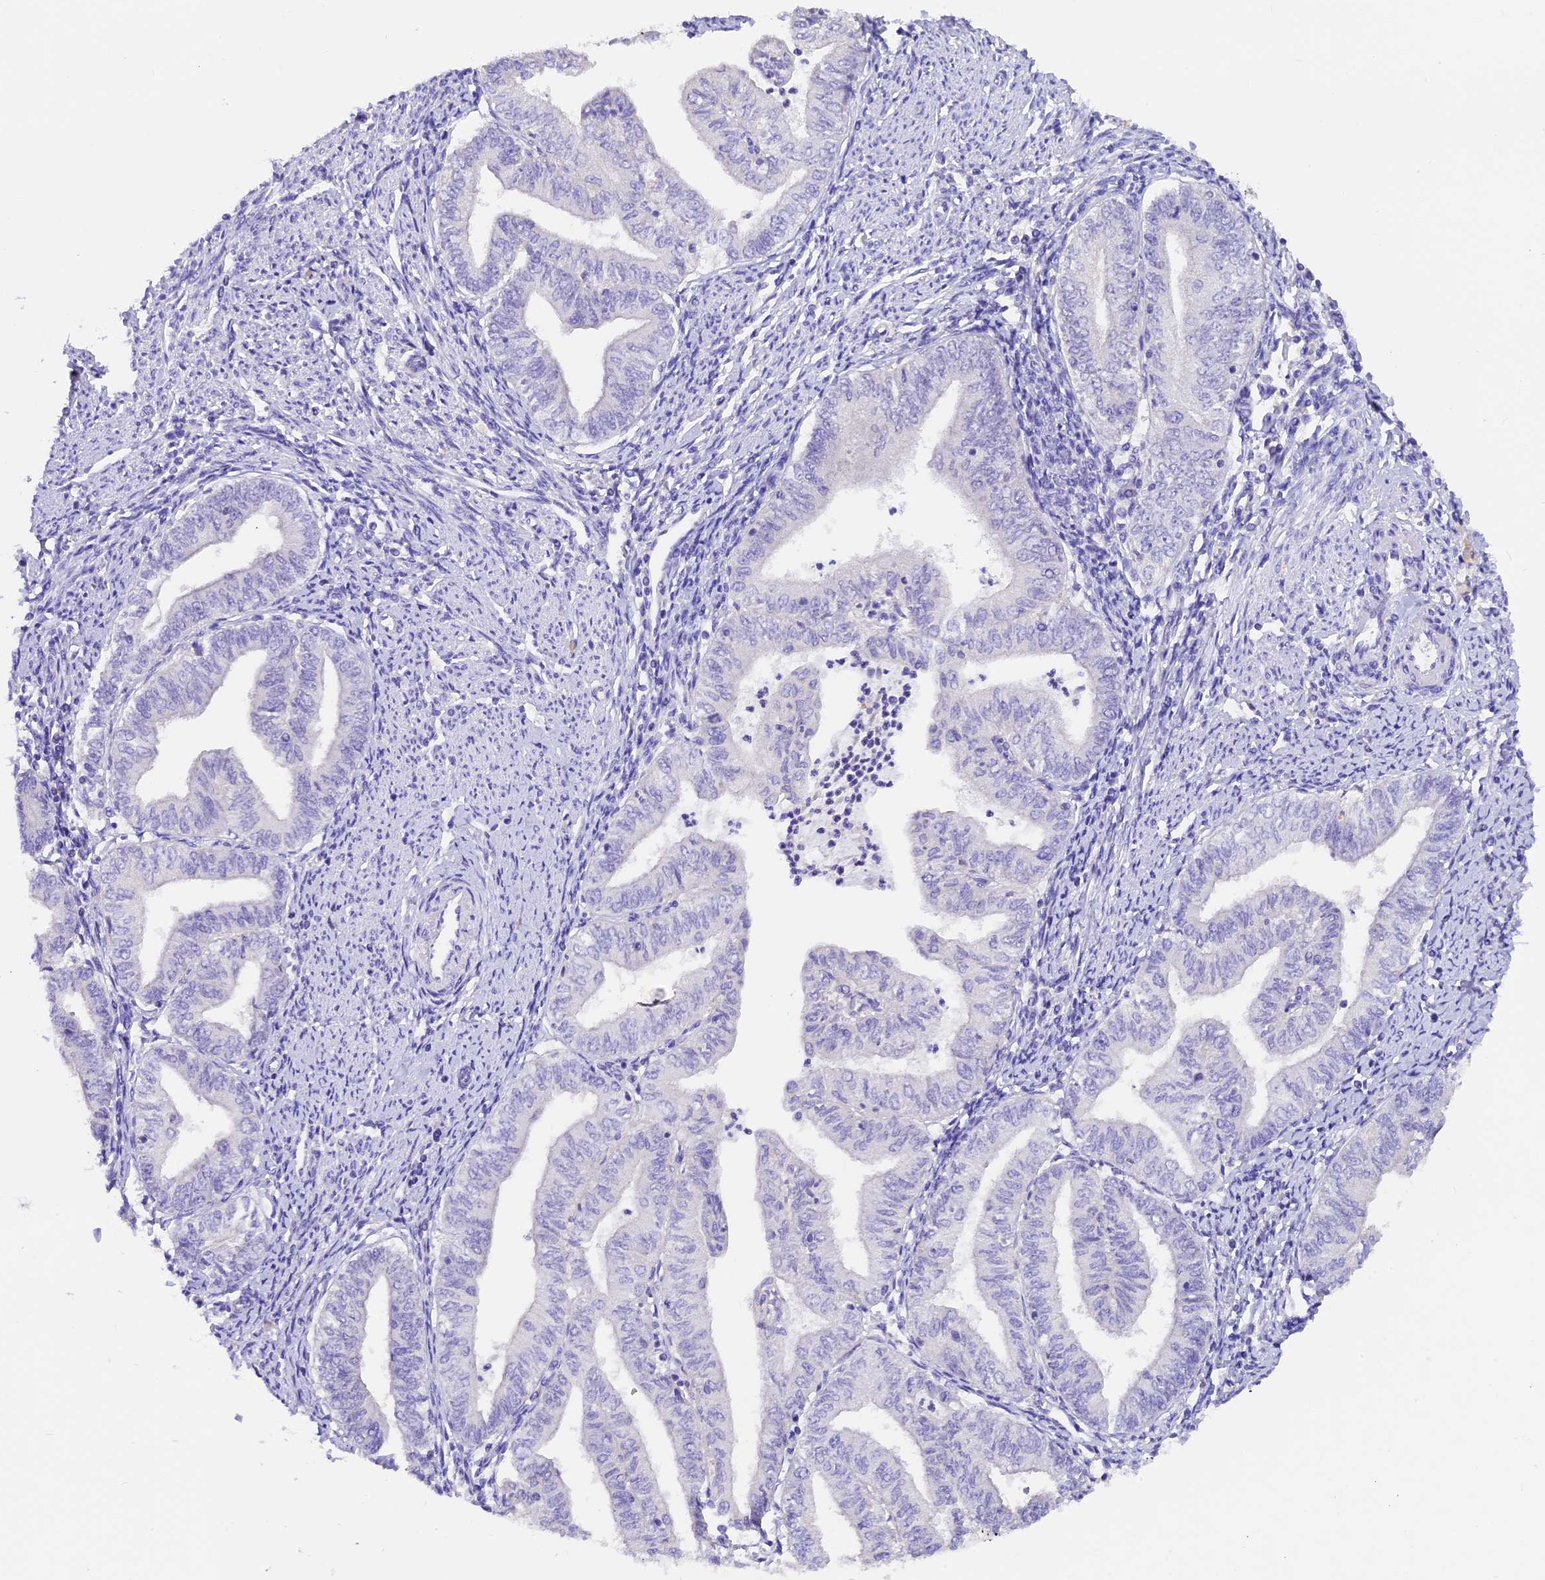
{"staining": {"intensity": "negative", "quantity": "none", "location": "none"}, "tissue": "endometrial cancer", "cell_type": "Tumor cells", "image_type": "cancer", "snomed": [{"axis": "morphology", "description": "Adenocarcinoma, NOS"}, {"axis": "topography", "description": "Endometrium"}], "caption": "Immunohistochemistry histopathology image of neoplastic tissue: human endometrial cancer stained with DAB exhibits no significant protein positivity in tumor cells.", "gene": "AP3B2", "patient": {"sex": "female", "age": 66}}